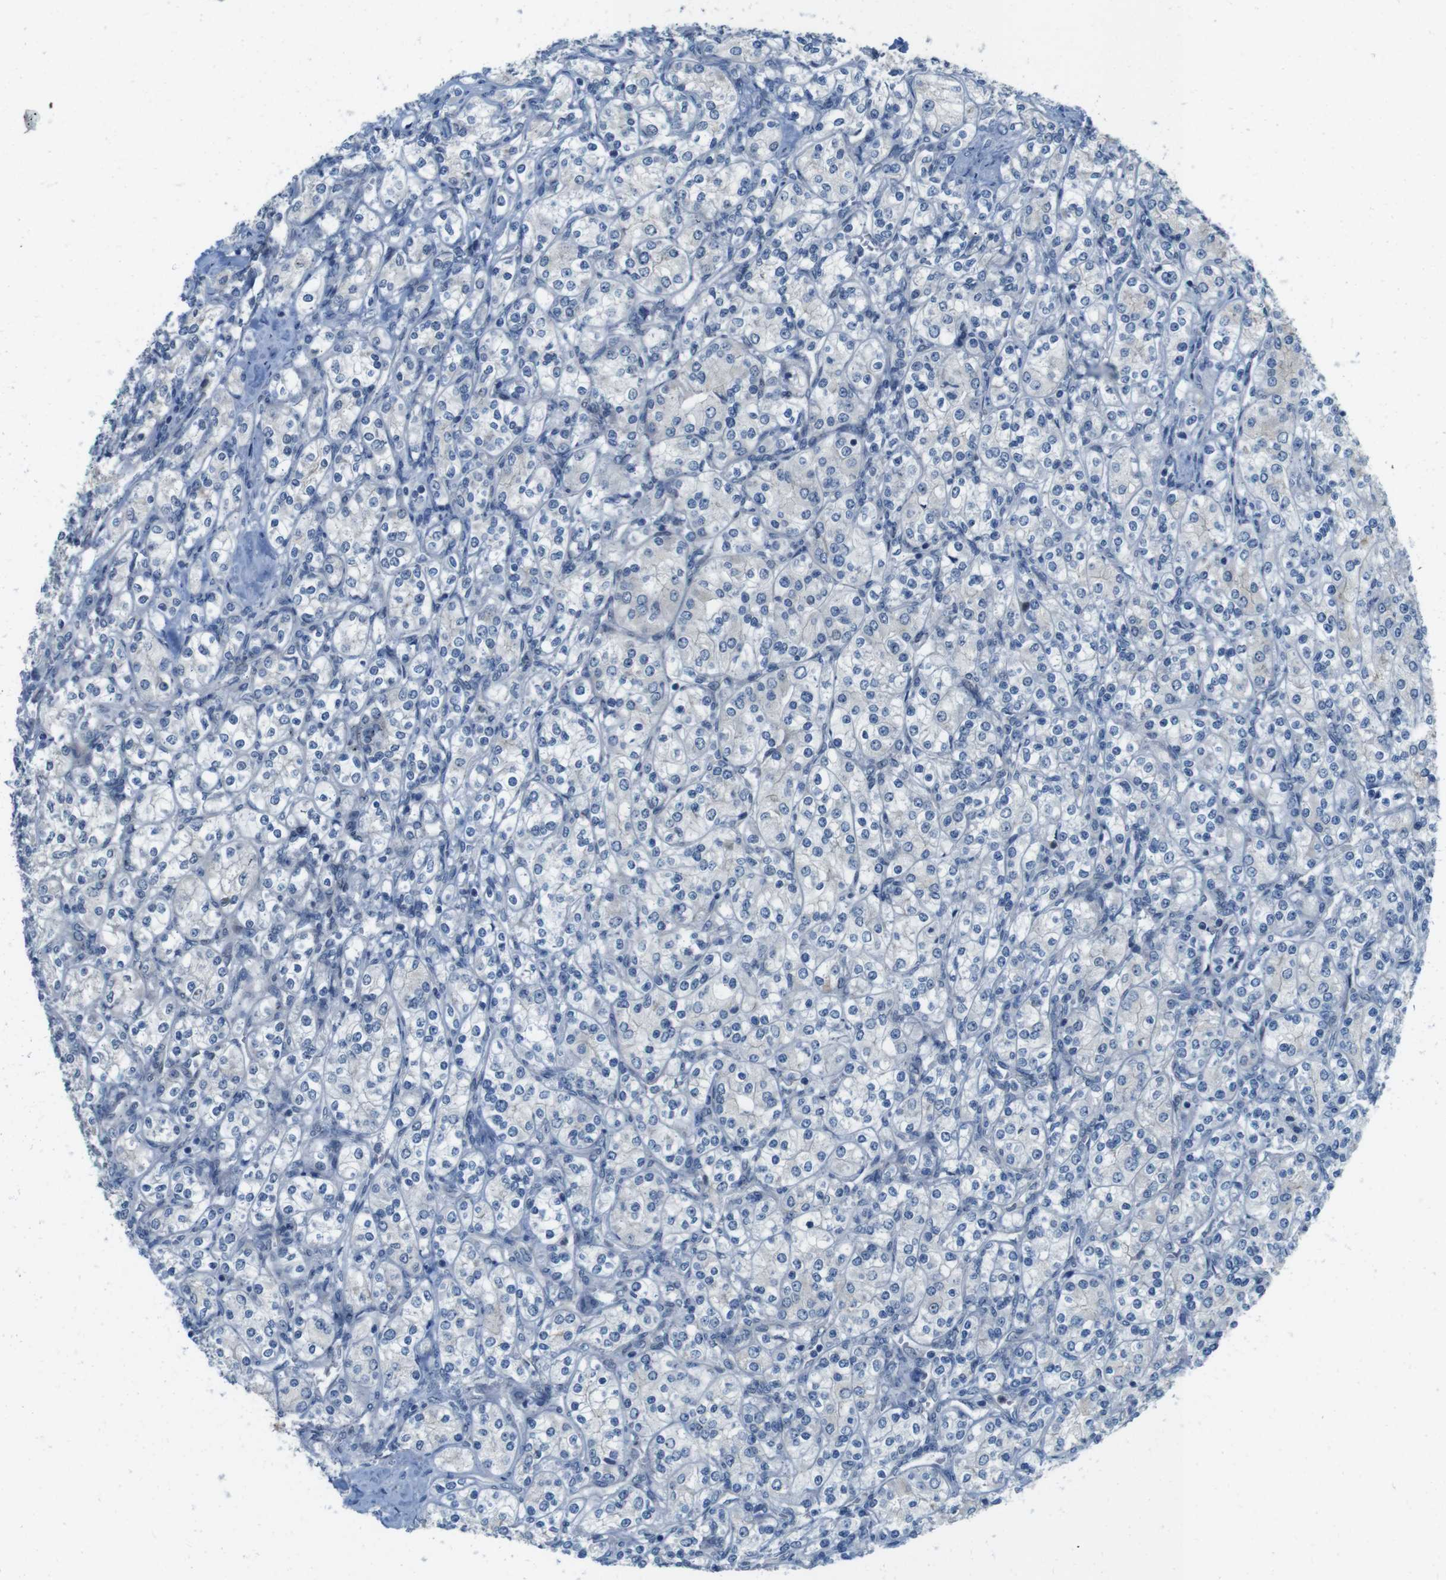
{"staining": {"intensity": "negative", "quantity": "none", "location": "none"}, "tissue": "renal cancer", "cell_type": "Tumor cells", "image_type": "cancer", "snomed": [{"axis": "morphology", "description": "Adenocarcinoma, NOS"}, {"axis": "topography", "description": "Kidney"}], "caption": "Micrograph shows no significant protein expression in tumor cells of renal cancer. The staining was performed using DAB (3,3'-diaminobenzidine) to visualize the protein expression in brown, while the nuclei were stained in blue with hematoxylin (Magnification: 20x).", "gene": "SKI", "patient": {"sex": "male", "age": 77}}